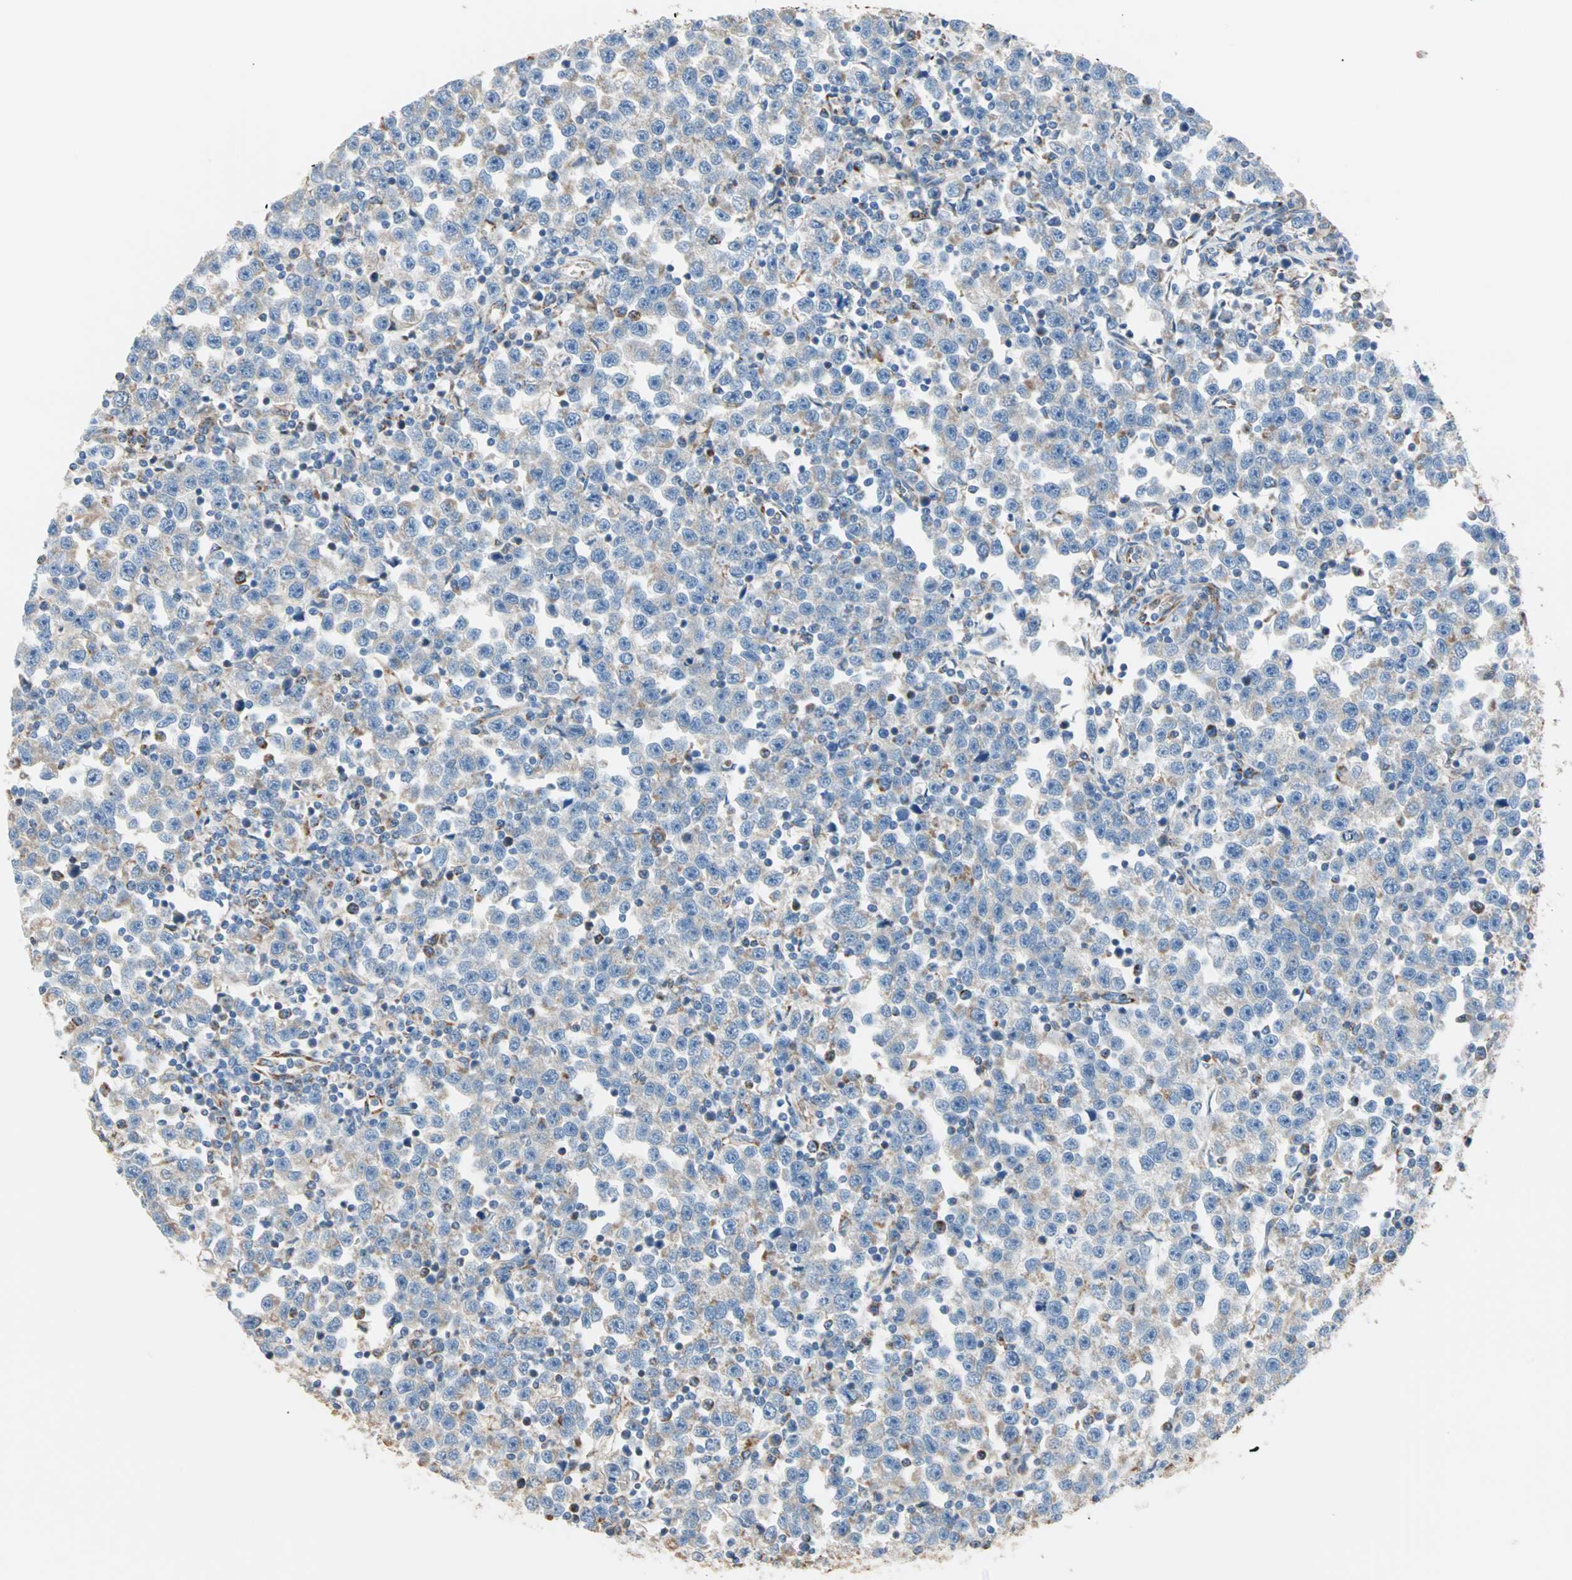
{"staining": {"intensity": "weak", "quantity": "<25%", "location": "cytoplasmic/membranous"}, "tissue": "testis cancer", "cell_type": "Tumor cells", "image_type": "cancer", "snomed": [{"axis": "morphology", "description": "Seminoma, NOS"}, {"axis": "topography", "description": "Testis"}], "caption": "DAB immunohistochemical staining of testis seminoma demonstrates no significant staining in tumor cells.", "gene": "TST", "patient": {"sex": "male", "age": 43}}